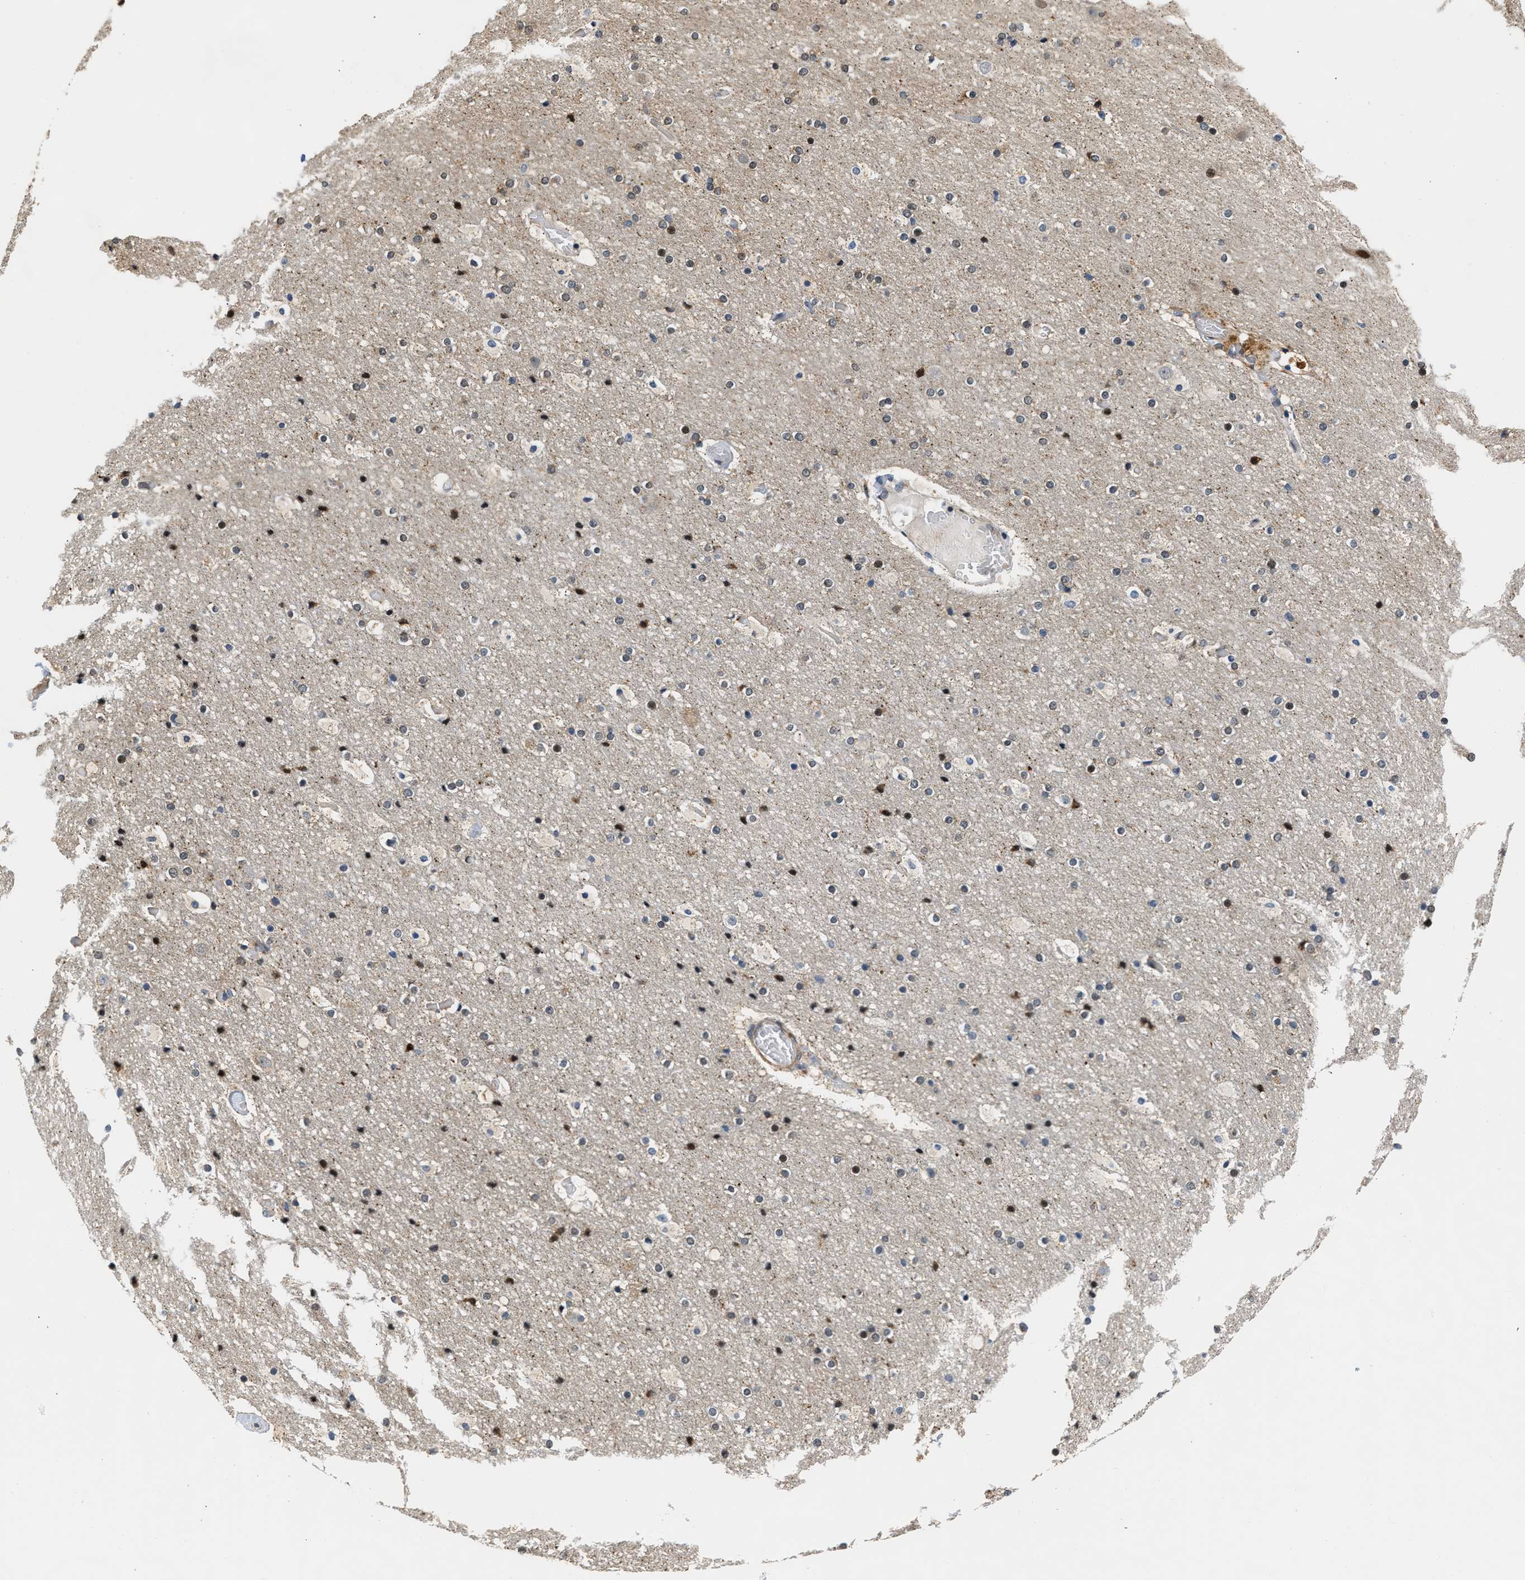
{"staining": {"intensity": "negative", "quantity": "none", "location": "none"}, "tissue": "cerebral cortex", "cell_type": "Endothelial cells", "image_type": "normal", "snomed": [{"axis": "morphology", "description": "Normal tissue, NOS"}, {"axis": "topography", "description": "Cerebral cortex"}], "caption": "The IHC micrograph has no significant positivity in endothelial cells of cerebral cortex.", "gene": "LARP6", "patient": {"sex": "male", "age": 57}}